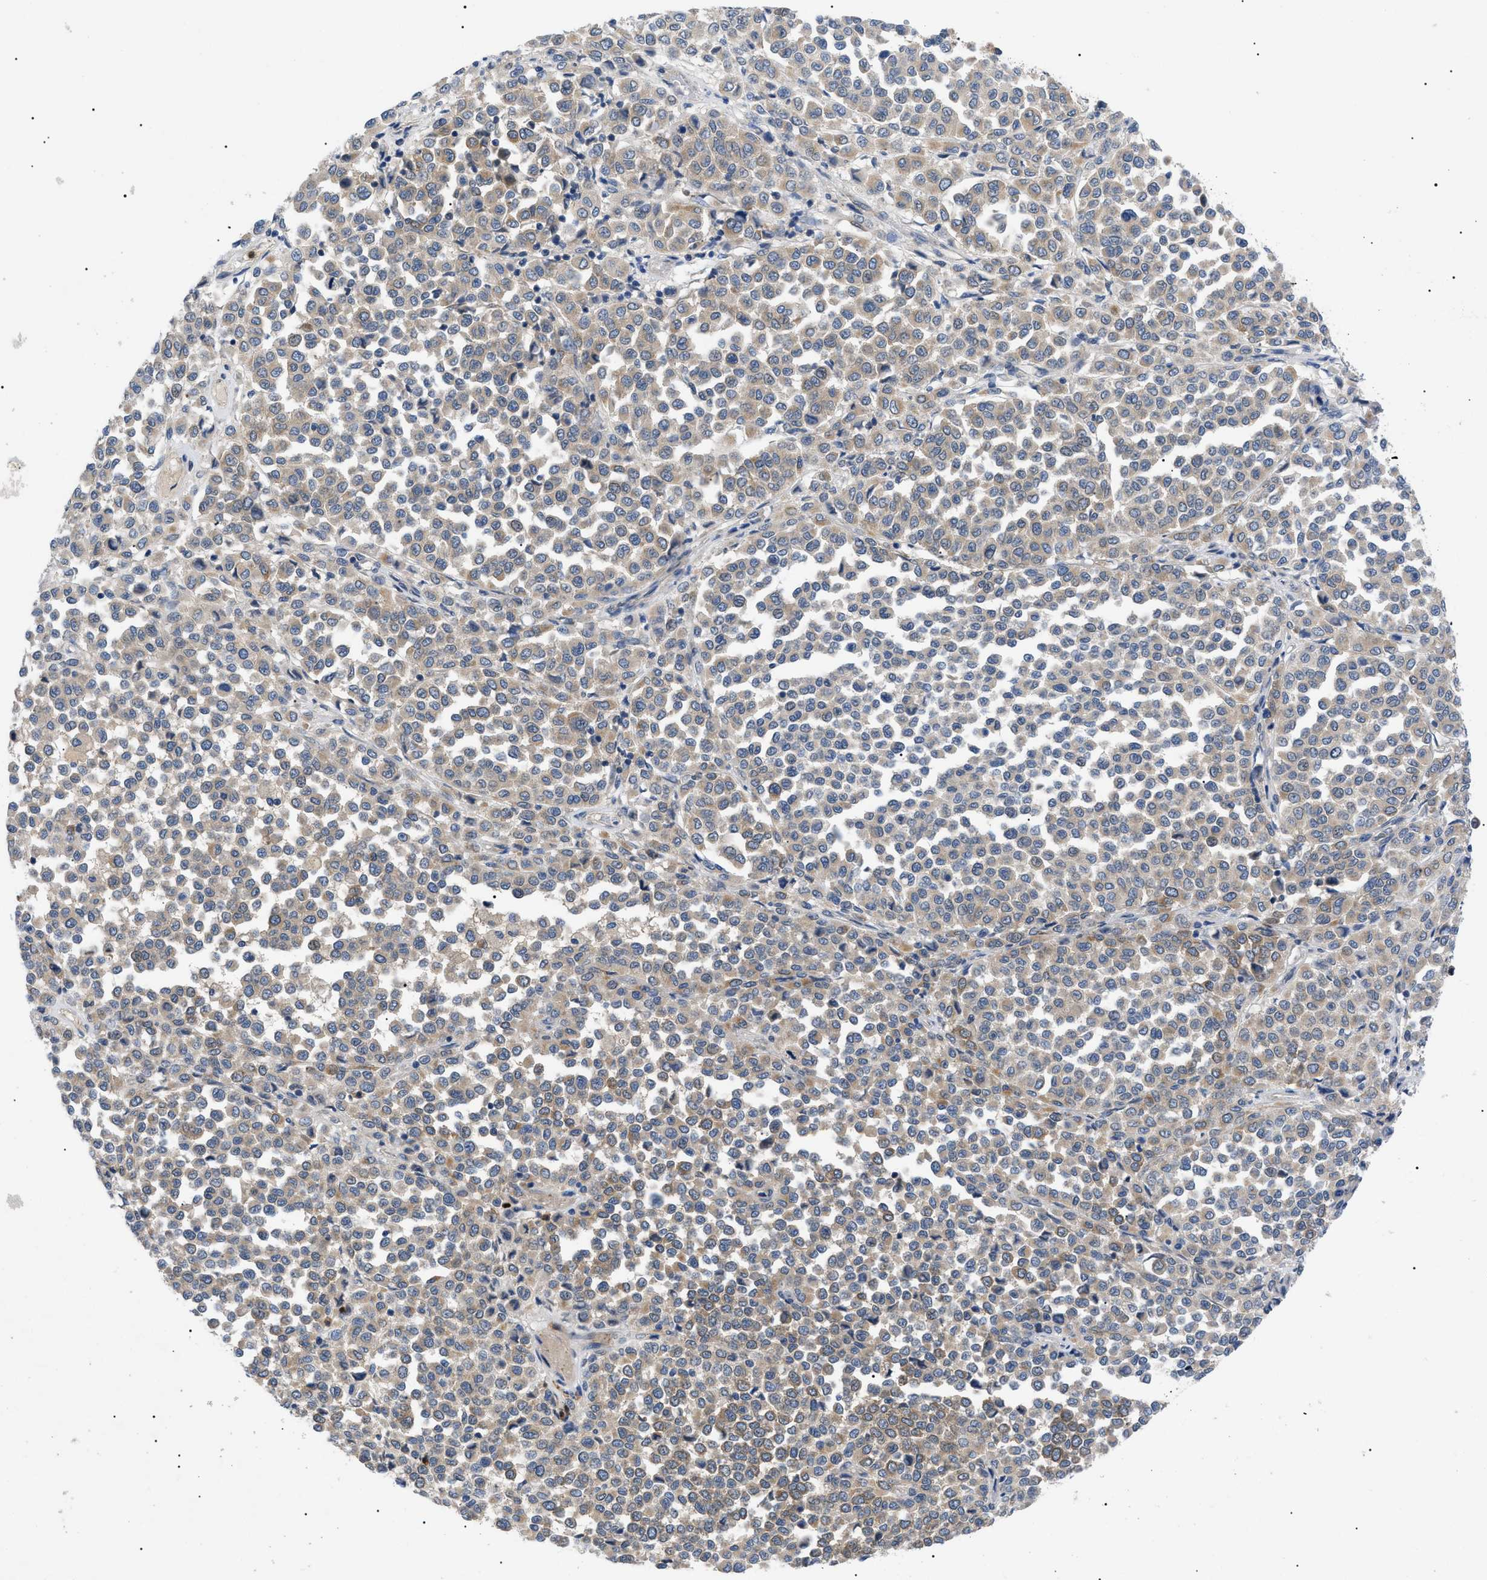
{"staining": {"intensity": "weak", "quantity": ">75%", "location": "cytoplasmic/membranous"}, "tissue": "melanoma", "cell_type": "Tumor cells", "image_type": "cancer", "snomed": [{"axis": "morphology", "description": "Malignant melanoma, Metastatic site"}, {"axis": "topography", "description": "Pancreas"}], "caption": "Weak cytoplasmic/membranous staining for a protein is present in approximately >75% of tumor cells of melanoma using immunohistochemistry.", "gene": "RIPK1", "patient": {"sex": "female", "age": 30}}